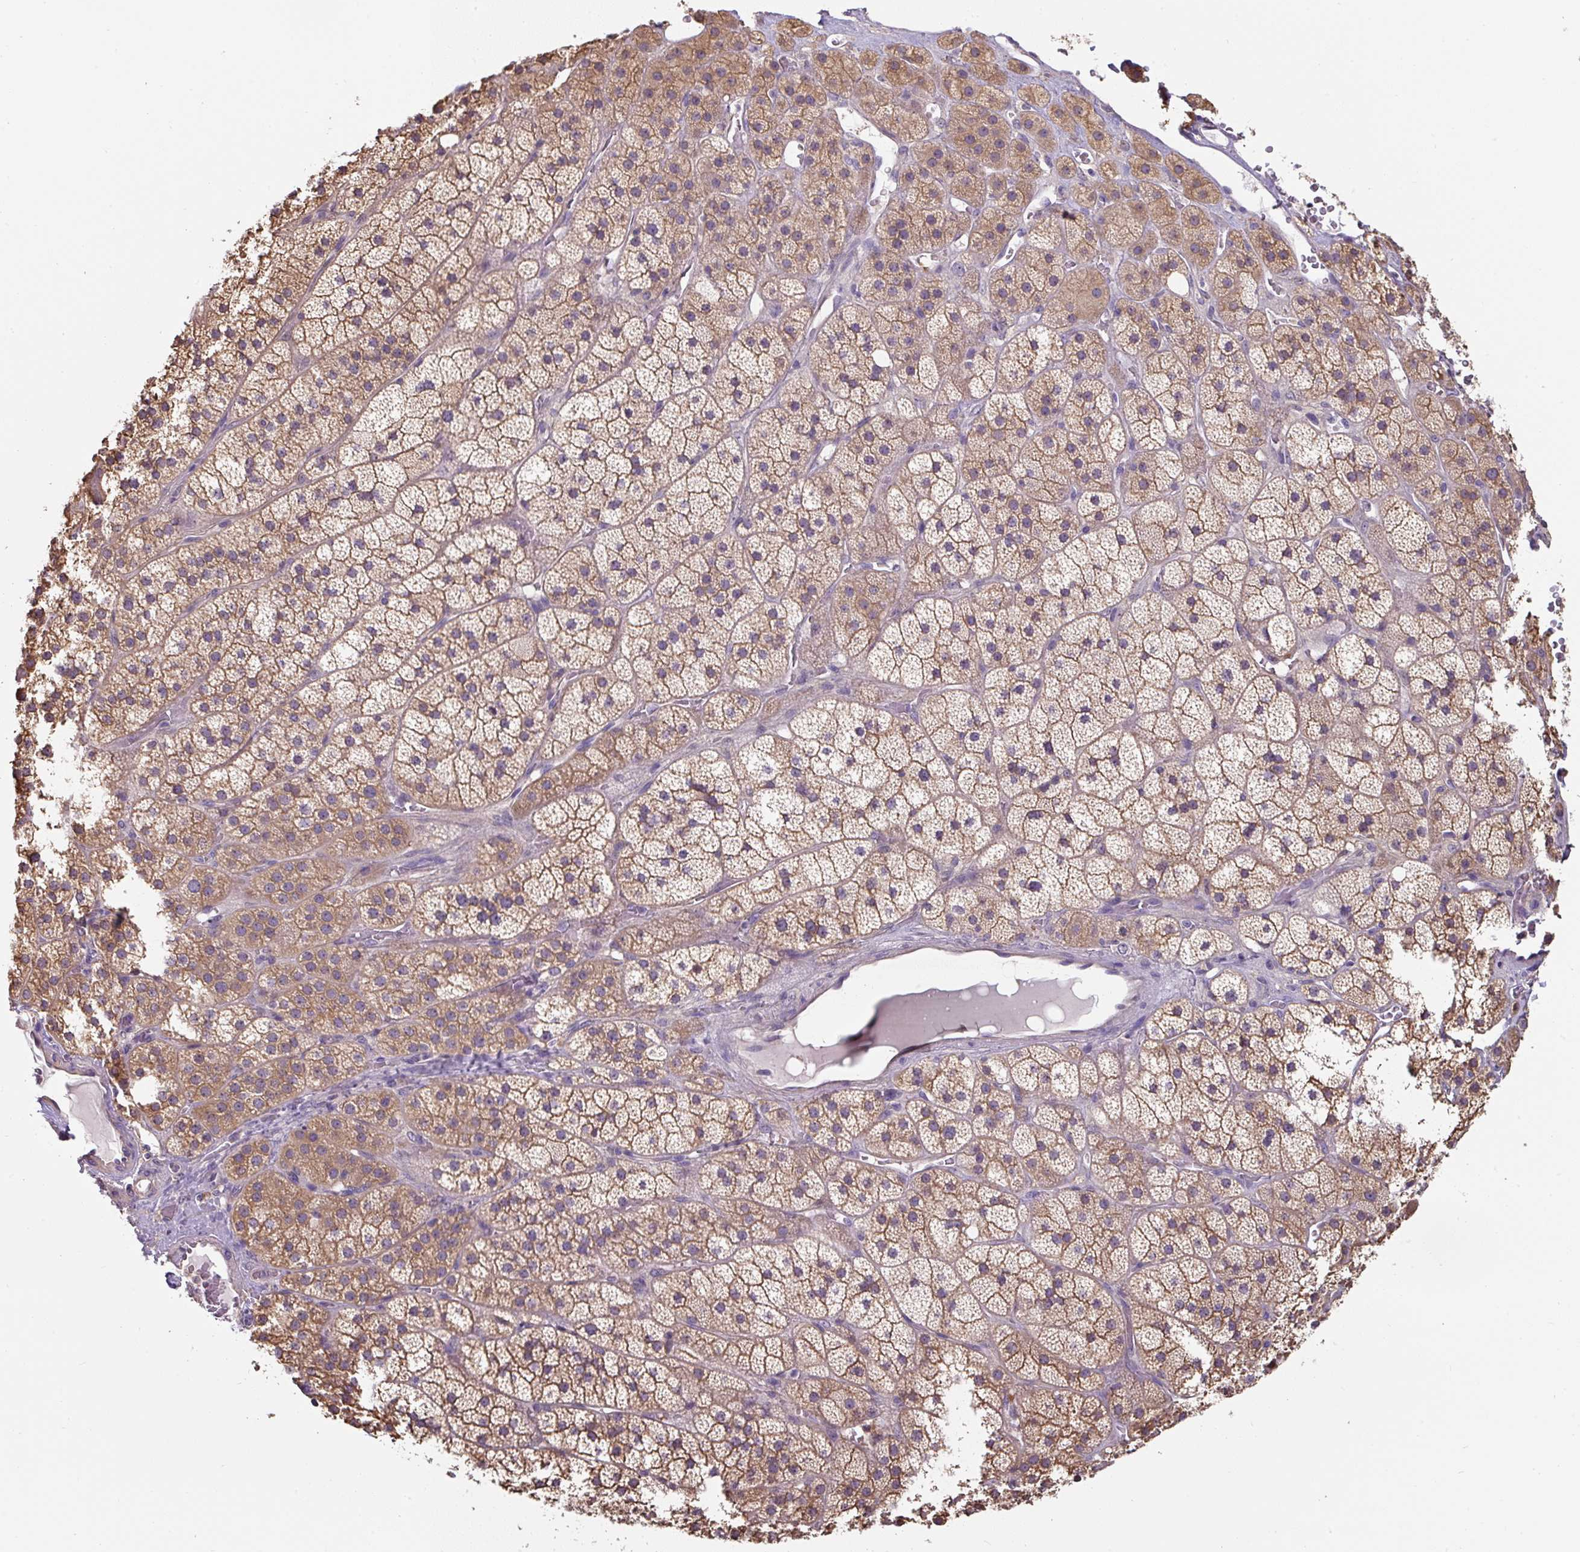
{"staining": {"intensity": "moderate", "quantity": ">75%", "location": "cytoplasmic/membranous"}, "tissue": "adrenal gland", "cell_type": "Glandular cells", "image_type": "normal", "snomed": [{"axis": "morphology", "description": "Normal tissue, NOS"}, {"axis": "topography", "description": "Adrenal gland"}], "caption": "Adrenal gland stained with immunohistochemistry exhibits moderate cytoplasmic/membranous positivity in approximately >75% of glandular cells.", "gene": "ST13", "patient": {"sex": "male", "age": 57}}